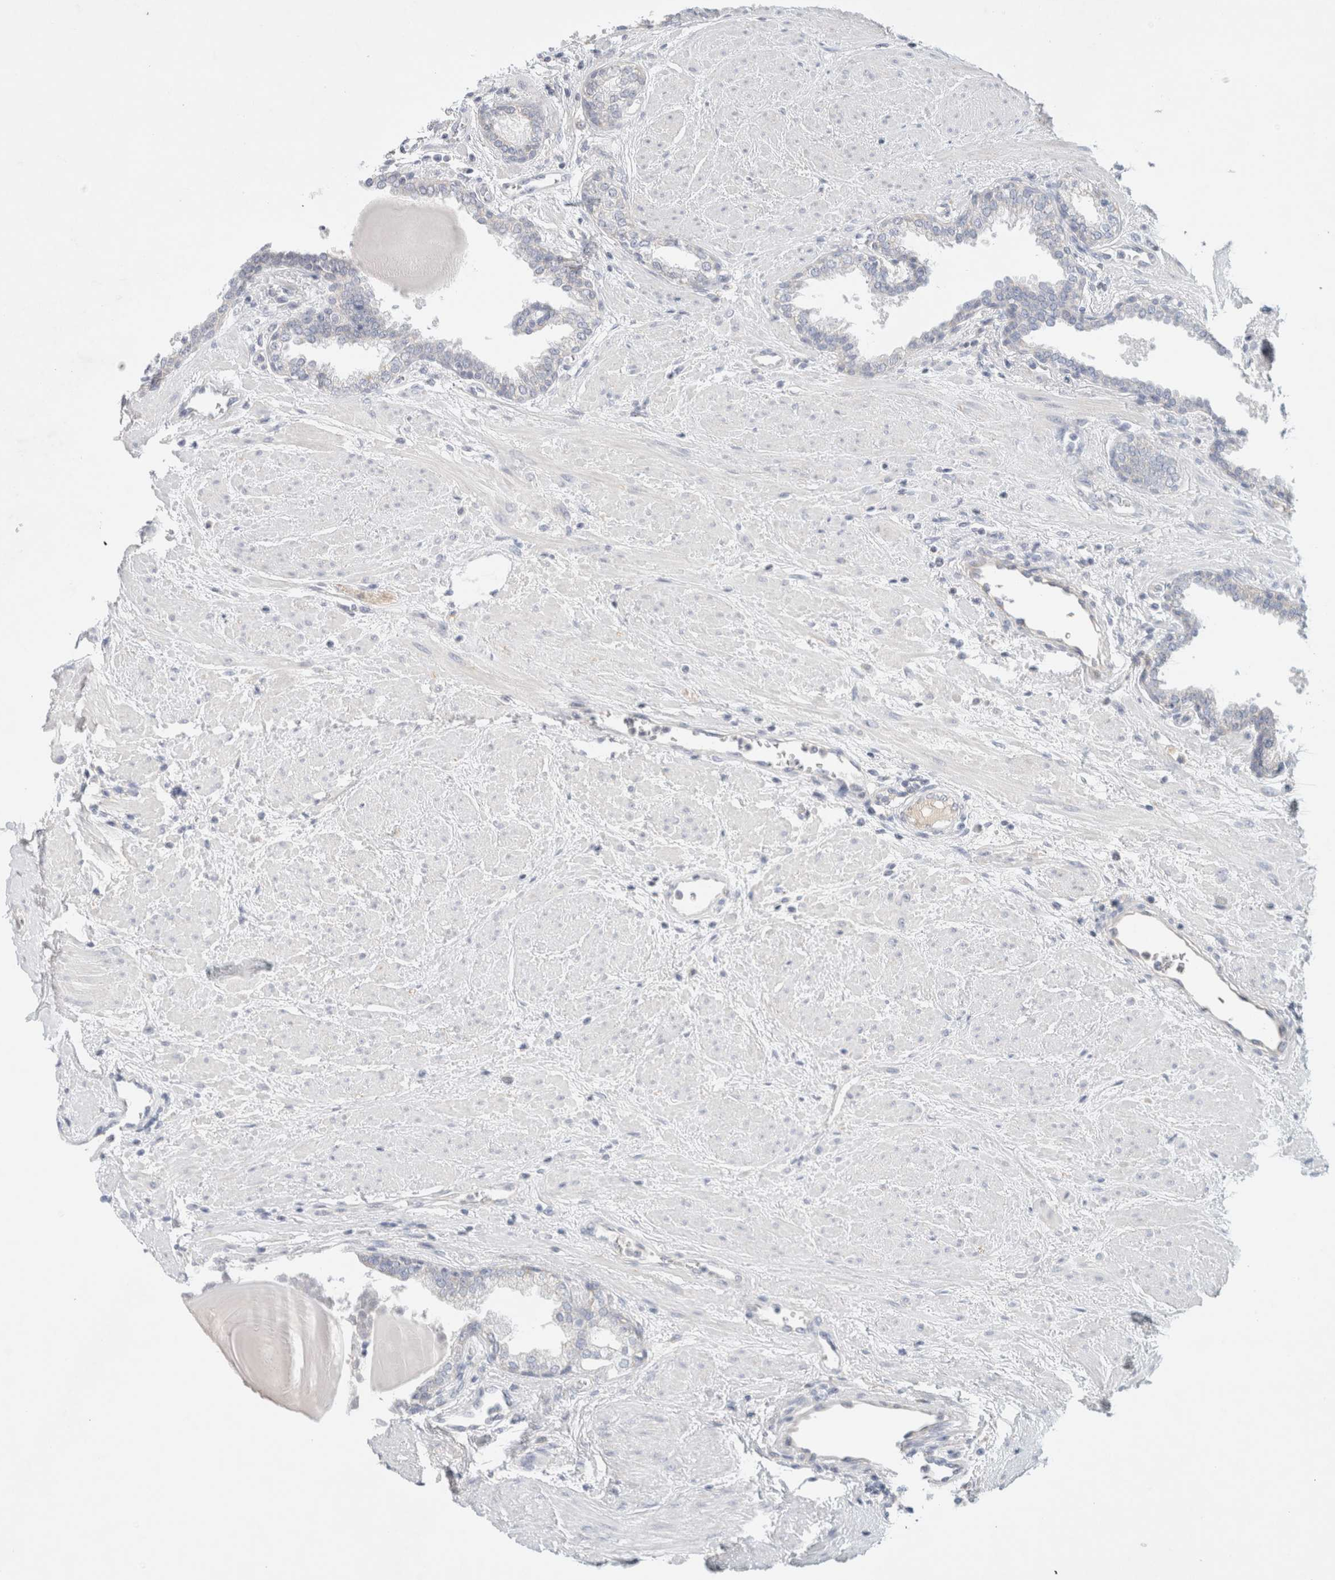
{"staining": {"intensity": "negative", "quantity": "none", "location": "none"}, "tissue": "prostate", "cell_type": "Glandular cells", "image_type": "normal", "snomed": [{"axis": "morphology", "description": "Normal tissue, NOS"}, {"axis": "topography", "description": "Prostate"}], "caption": "An image of human prostate is negative for staining in glandular cells. (Brightfield microscopy of DAB immunohistochemistry (IHC) at high magnification).", "gene": "HEXD", "patient": {"sex": "male", "age": 51}}